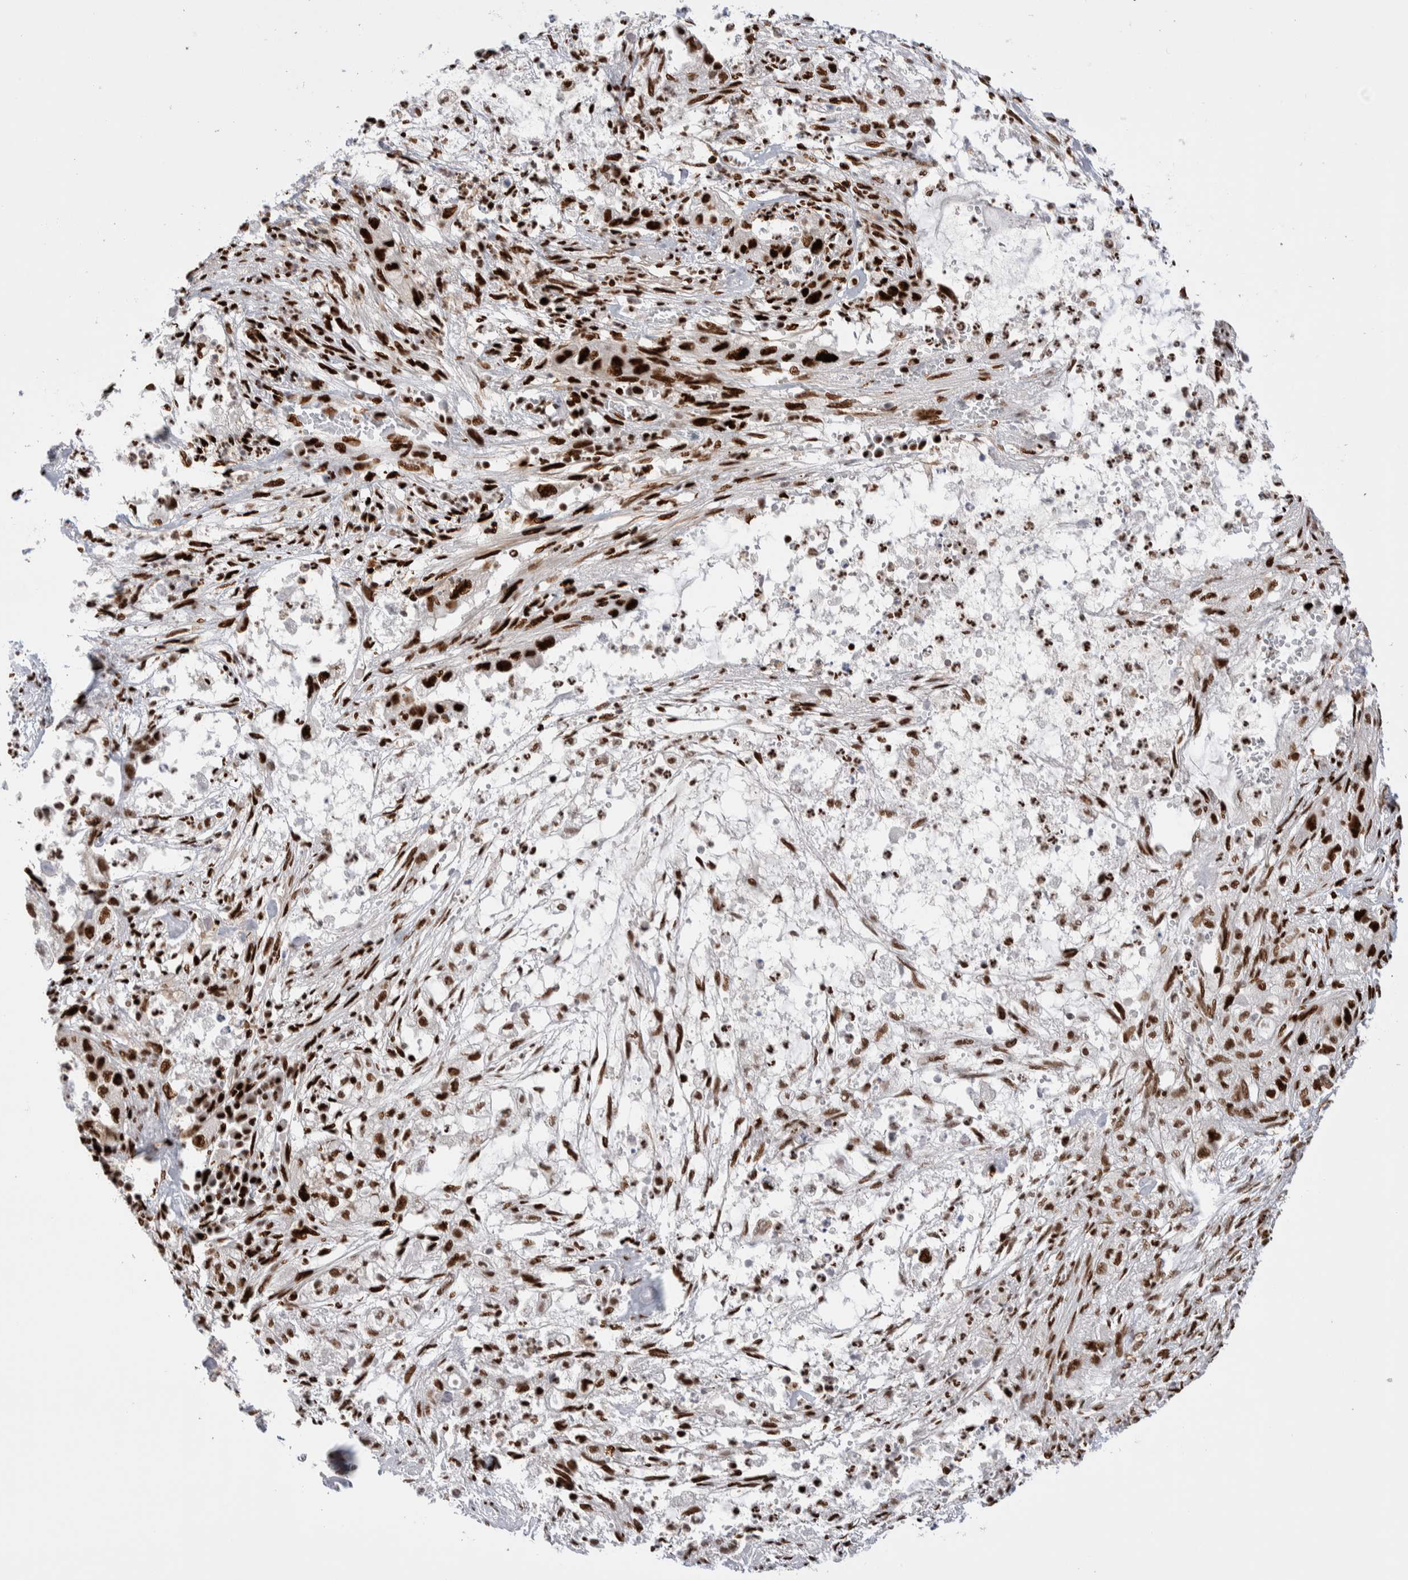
{"staining": {"intensity": "strong", "quantity": ">75%", "location": "nuclear"}, "tissue": "pancreatic cancer", "cell_type": "Tumor cells", "image_type": "cancer", "snomed": [{"axis": "morphology", "description": "Adenocarcinoma, NOS"}, {"axis": "topography", "description": "Pancreas"}], "caption": "DAB (3,3'-diaminobenzidine) immunohistochemical staining of human adenocarcinoma (pancreatic) displays strong nuclear protein expression in approximately >75% of tumor cells.", "gene": "RNASEK-C17orf49", "patient": {"sex": "female", "age": 78}}